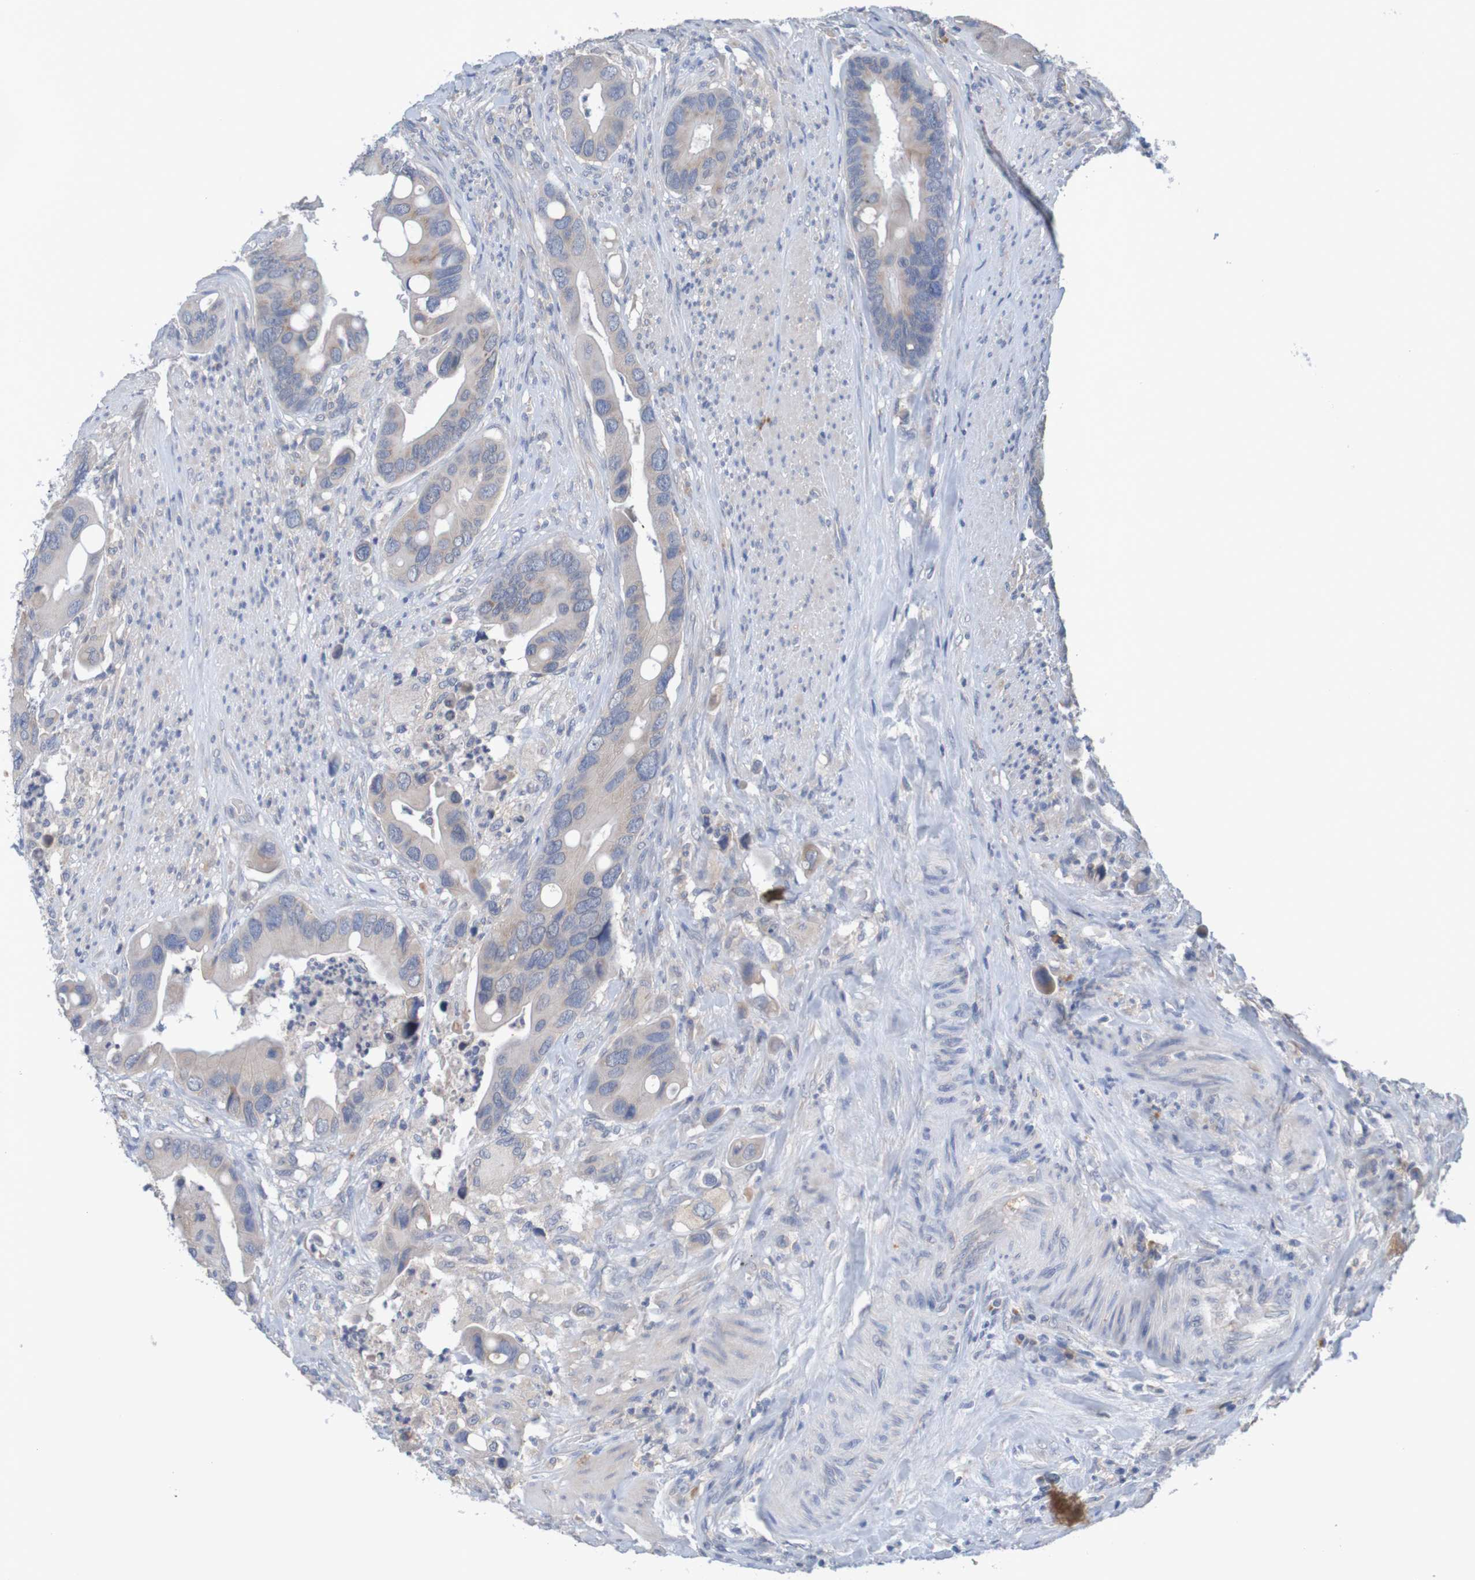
{"staining": {"intensity": "weak", "quantity": "<25%", "location": "cytoplasmic/membranous"}, "tissue": "colorectal cancer", "cell_type": "Tumor cells", "image_type": "cancer", "snomed": [{"axis": "morphology", "description": "Adenocarcinoma, NOS"}, {"axis": "topography", "description": "Rectum"}], "caption": "Human colorectal cancer stained for a protein using IHC demonstrates no staining in tumor cells.", "gene": "LTA", "patient": {"sex": "female", "age": 57}}